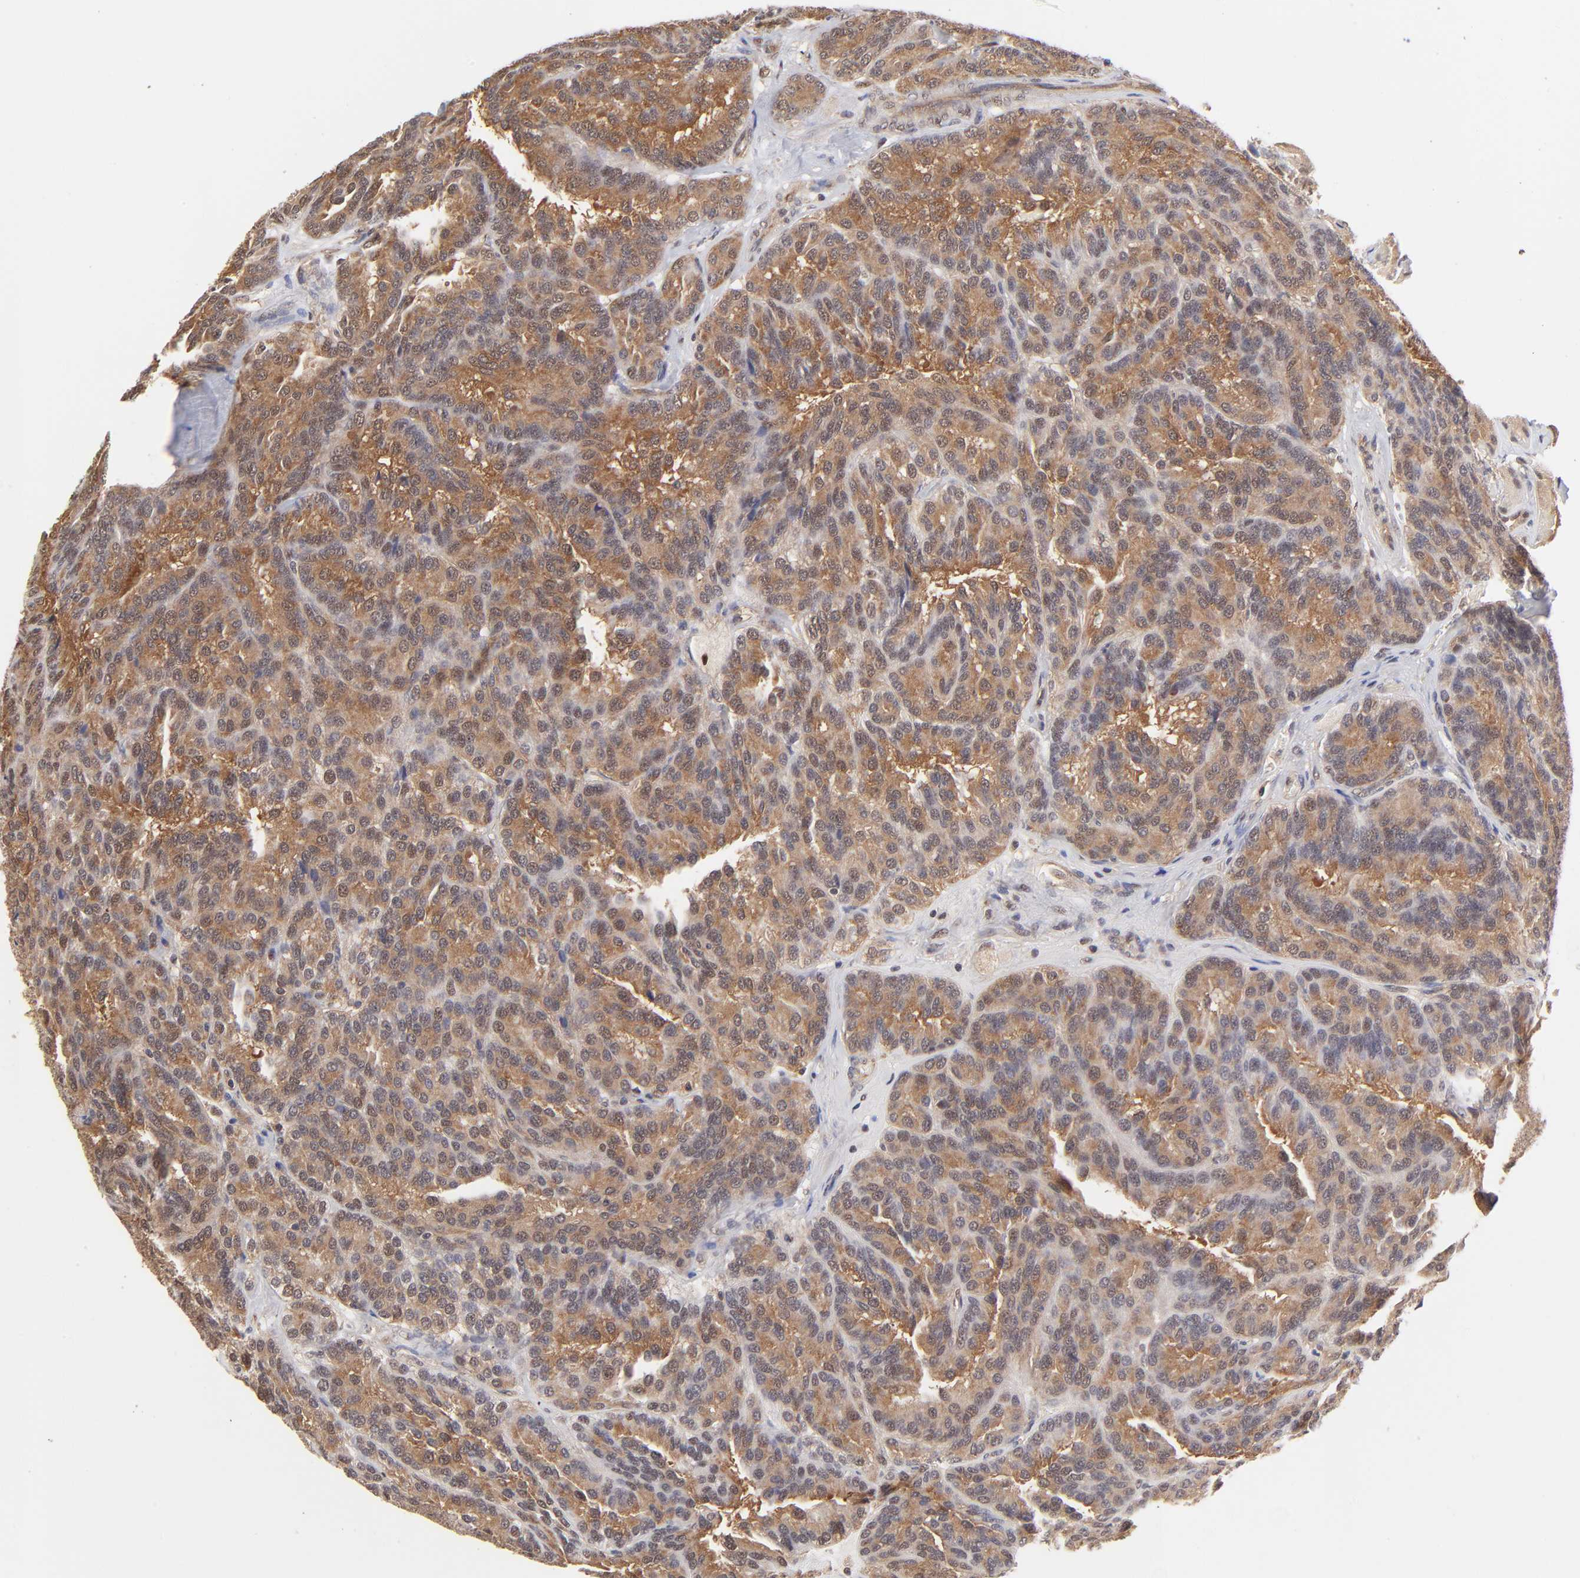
{"staining": {"intensity": "moderate", "quantity": ">75%", "location": "cytoplasmic/membranous"}, "tissue": "renal cancer", "cell_type": "Tumor cells", "image_type": "cancer", "snomed": [{"axis": "morphology", "description": "Adenocarcinoma, NOS"}, {"axis": "topography", "description": "Kidney"}], "caption": "Immunohistochemical staining of renal adenocarcinoma exhibits moderate cytoplasmic/membranous protein staining in about >75% of tumor cells.", "gene": "PSMC4", "patient": {"sex": "male", "age": 46}}